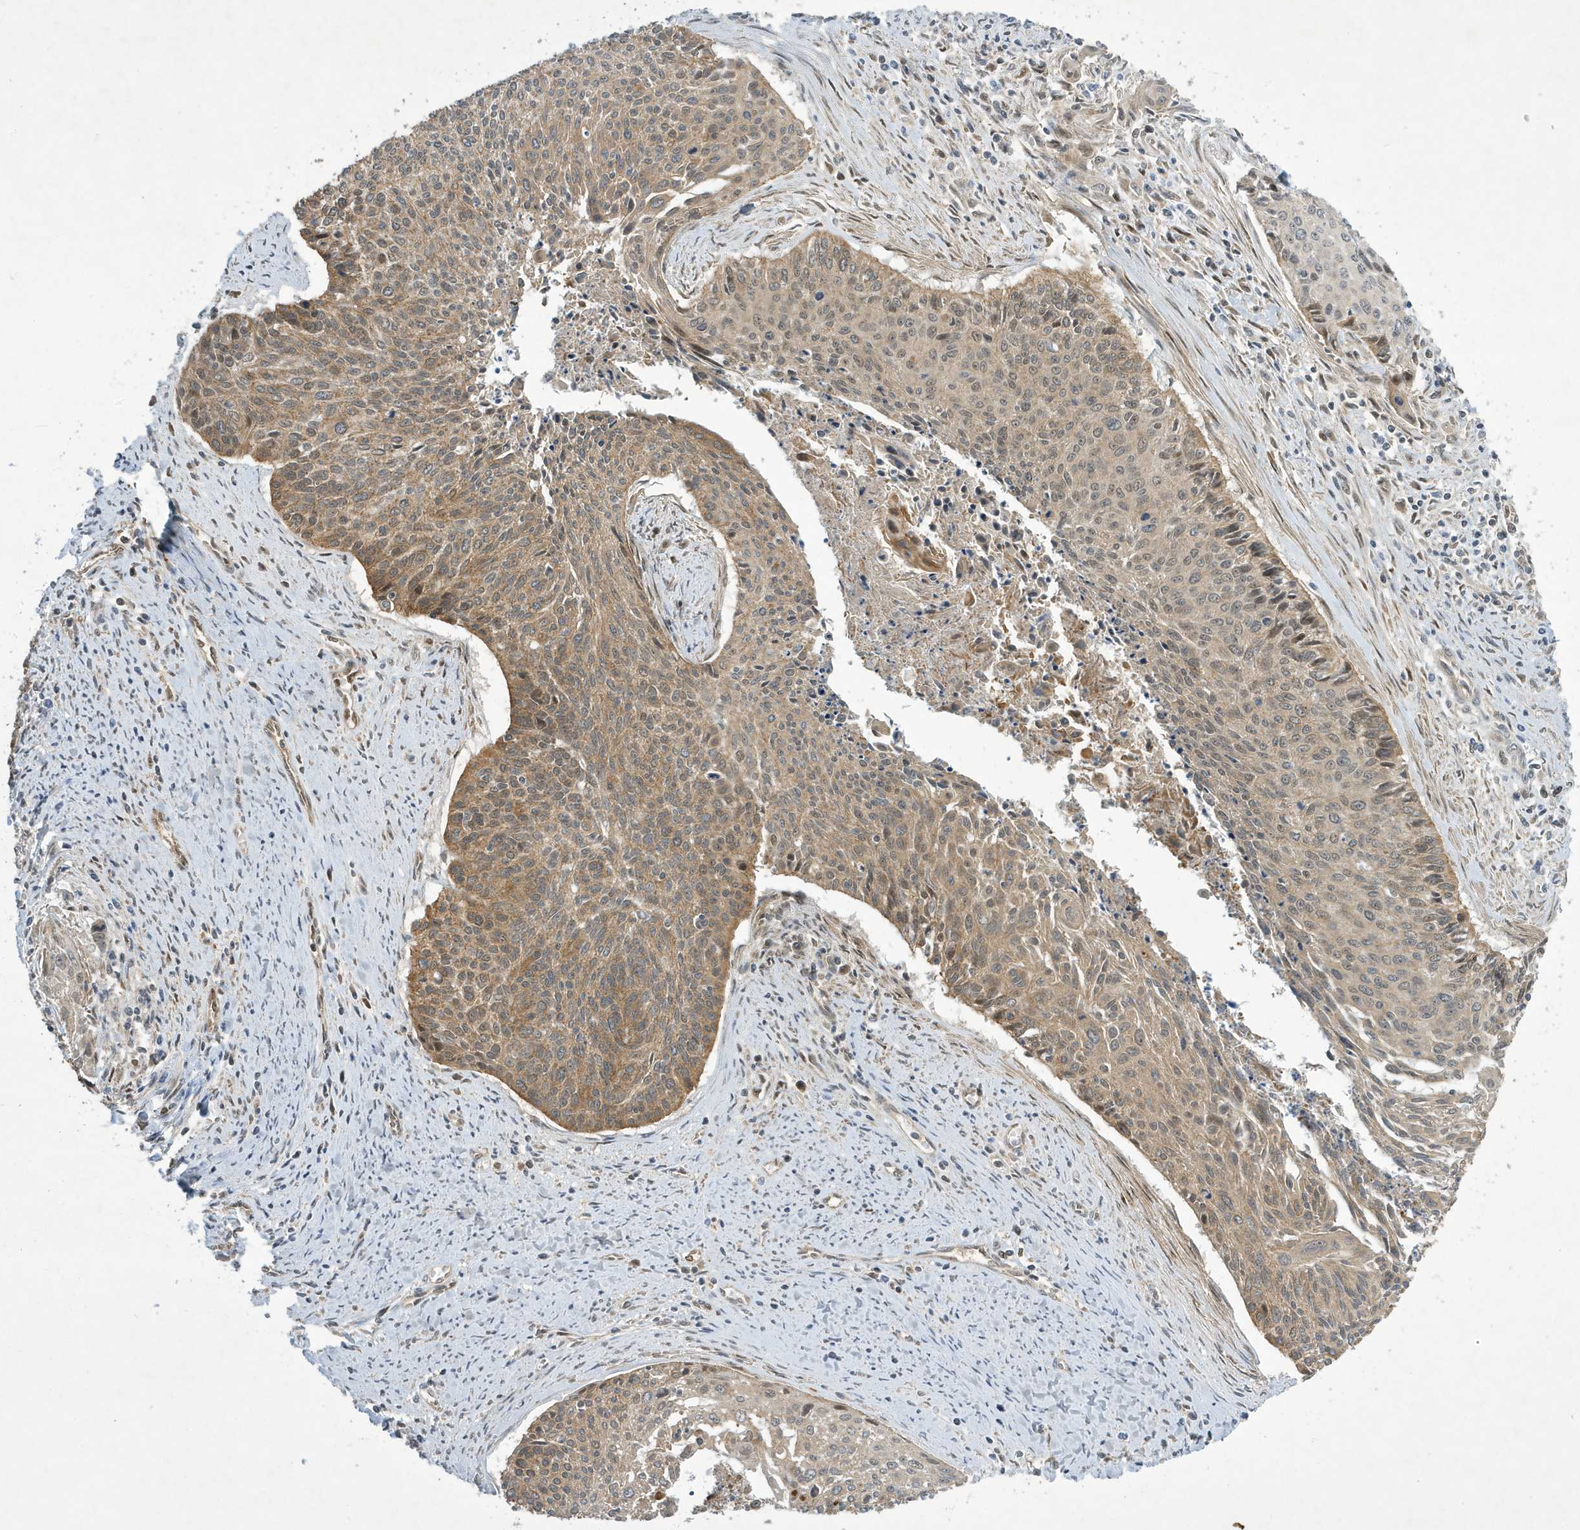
{"staining": {"intensity": "weak", "quantity": ">75%", "location": "cytoplasmic/membranous"}, "tissue": "cervical cancer", "cell_type": "Tumor cells", "image_type": "cancer", "snomed": [{"axis": "morphology", "description": "Squamous cell carcinoma, NOS"}, {"axis": "topography", "description": "Cervix"}], "caption": "Immunohistochemistry (IHC) of squamous cell carcinoma (cervical) demonstrates low levels of weak cytoplasmic/membranous expression in about >75% of tumor cells.", "gene": "NCOA7", "patient": {"sex": "female", "age": 55}}